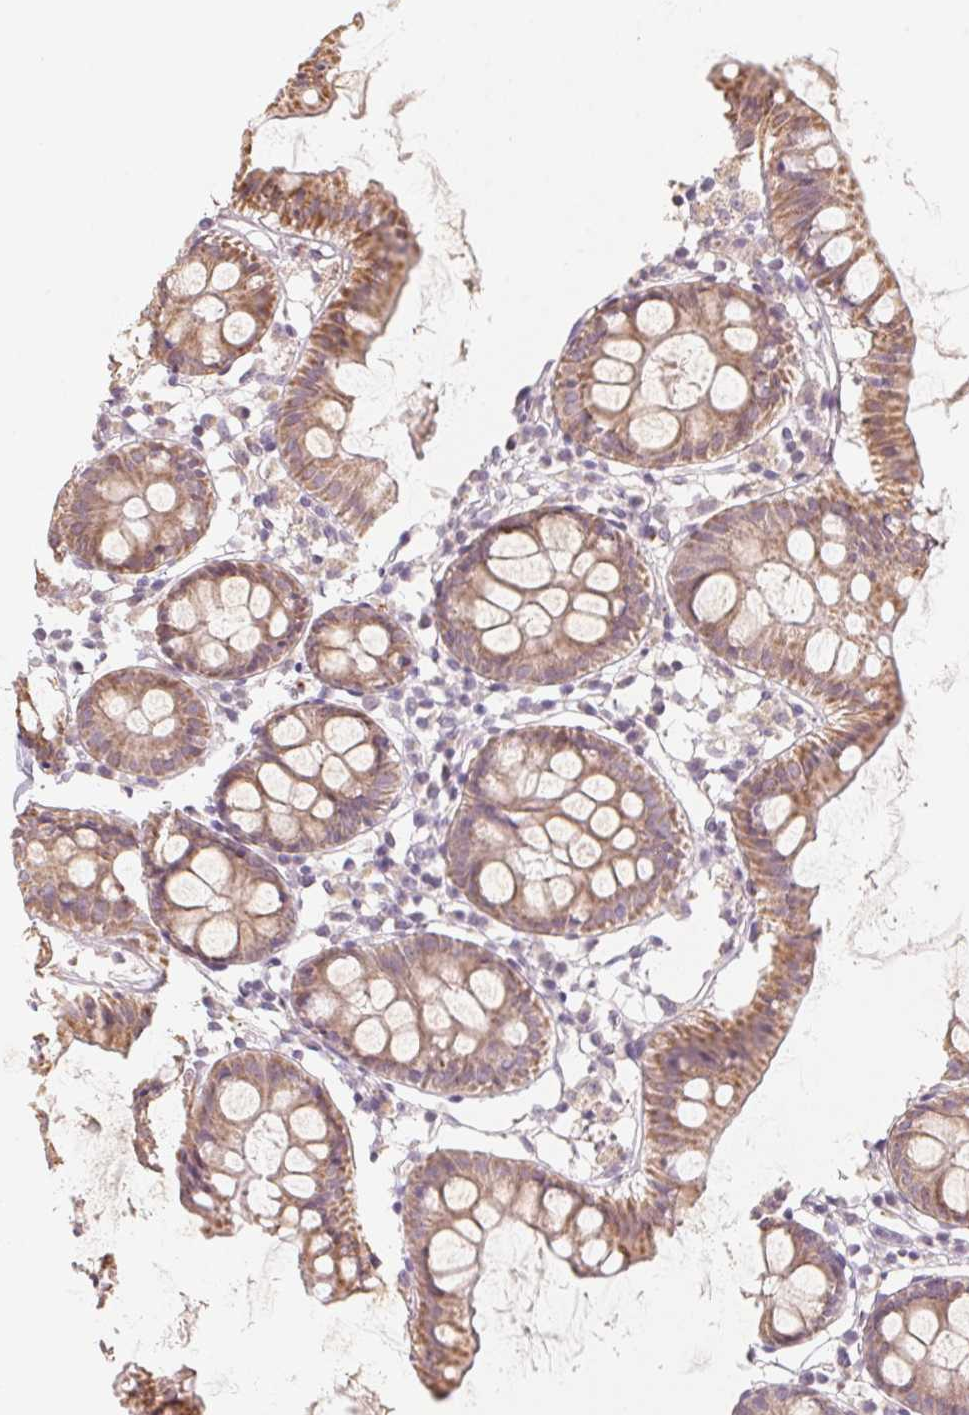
{"staining": {"intensity": "negative", "quantity": "none", "location": "none"}, "tissue": "colon", "cell_type": "Endothelial cells", "image_type": "normal", "snomed": [{"axis": "morphology", "description": "Normal tissue, NOS"}, {"axis": "topography", "description": "Colon"}], "caption": "Human colon stained for a protein using IHC exhibits no expression in endothelial cells.", "gene": "ANKRD31", "patient": {"sex": "female", "age": 84}}